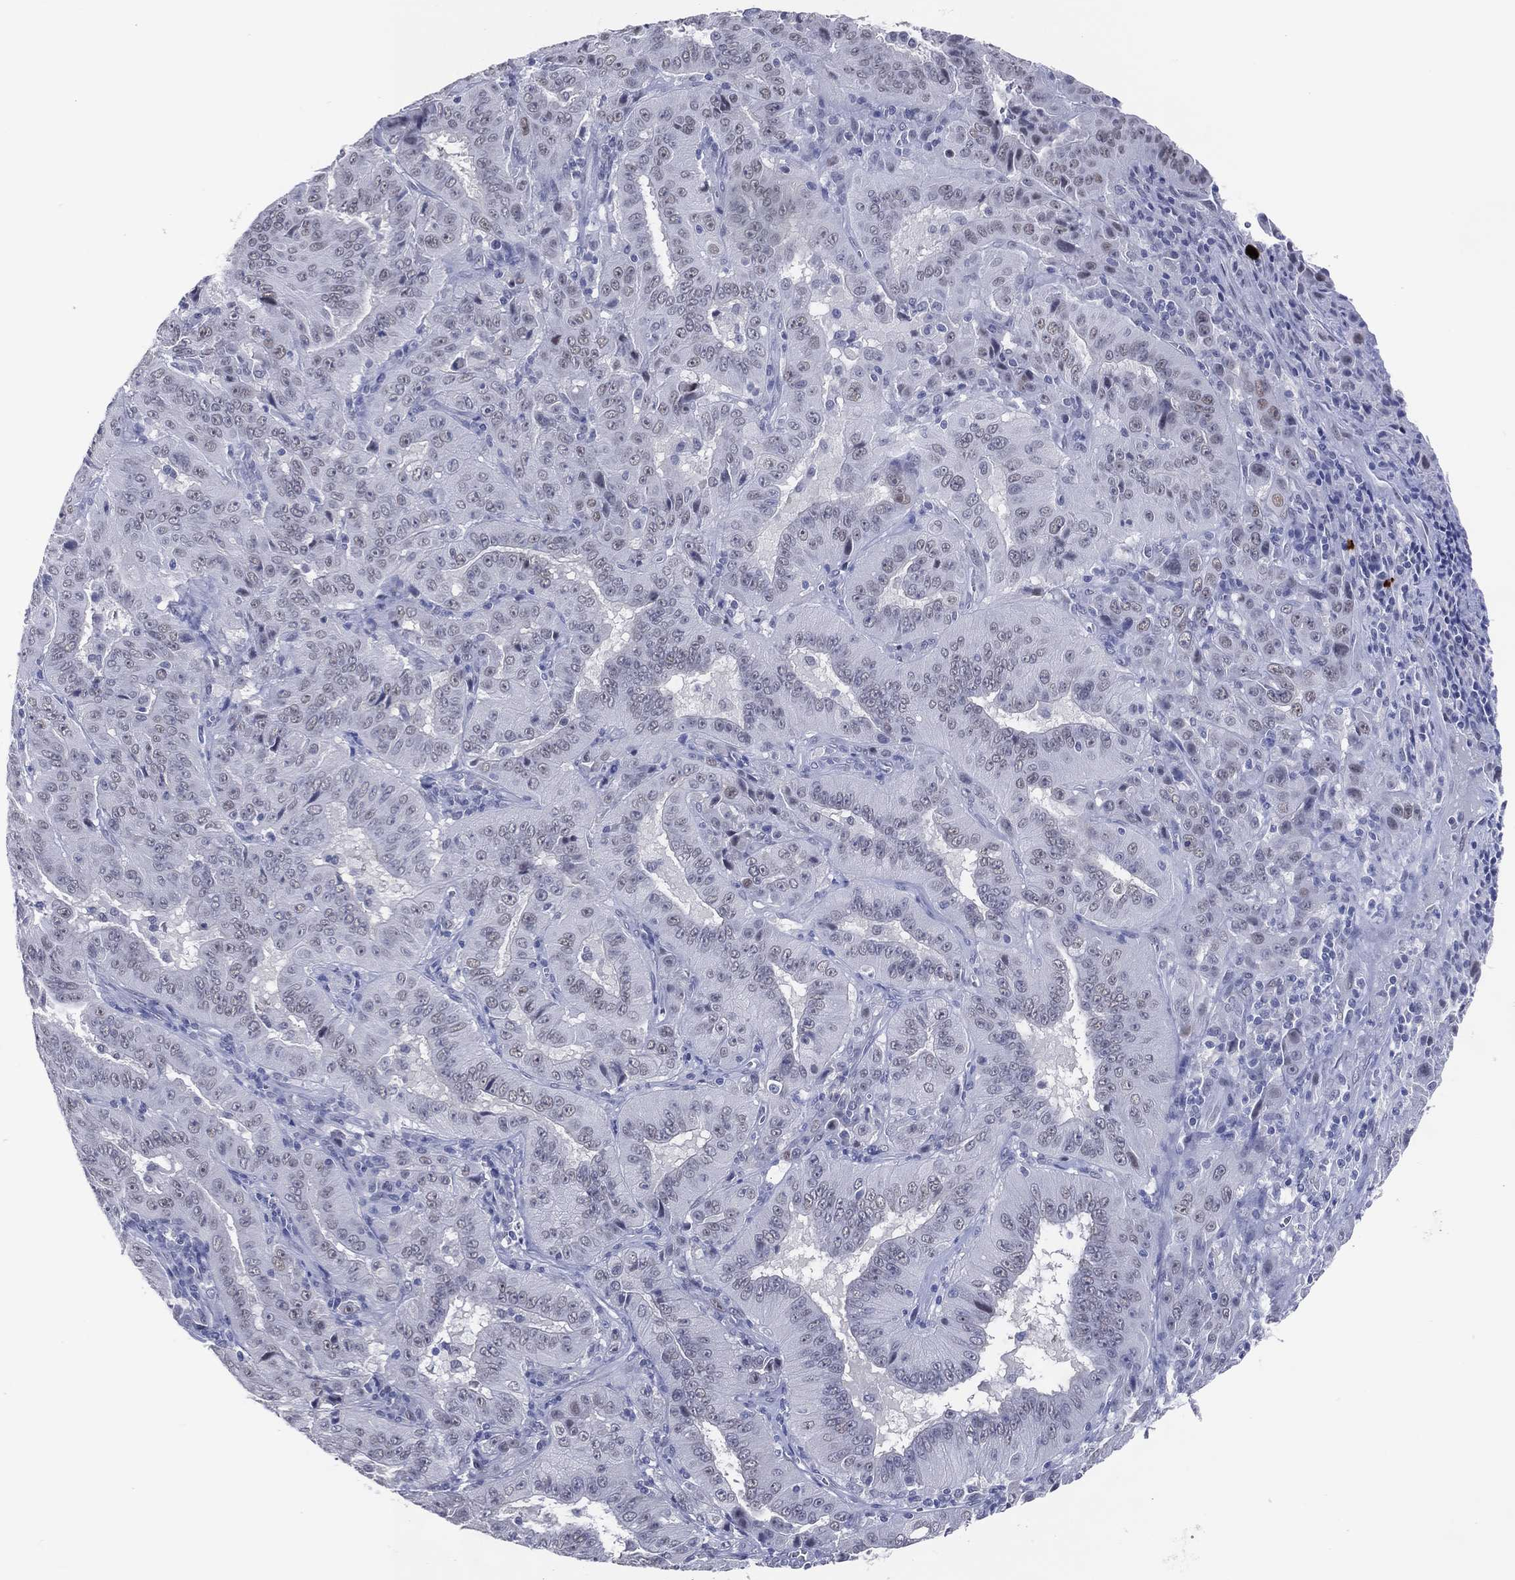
{"staining": {"intensity": "negative", "quantity": "none", "location": "none"}, "tissue": "pancreatic cancer", "cell_type": "Tumor cells", "image_type": "cancer", "snomed": [{"axis": "morphology", "description": "Adenocarcinoma, NOS"}, {"axis": "topography", "description": "Pancreas"}], "caption": "Pancreatic adenocarcinoma was stained to show a protein in brown. There is no significant expression in tumor cells.", "gene": "CFAP58", "patient": {"sex": "male", "age": 63}}